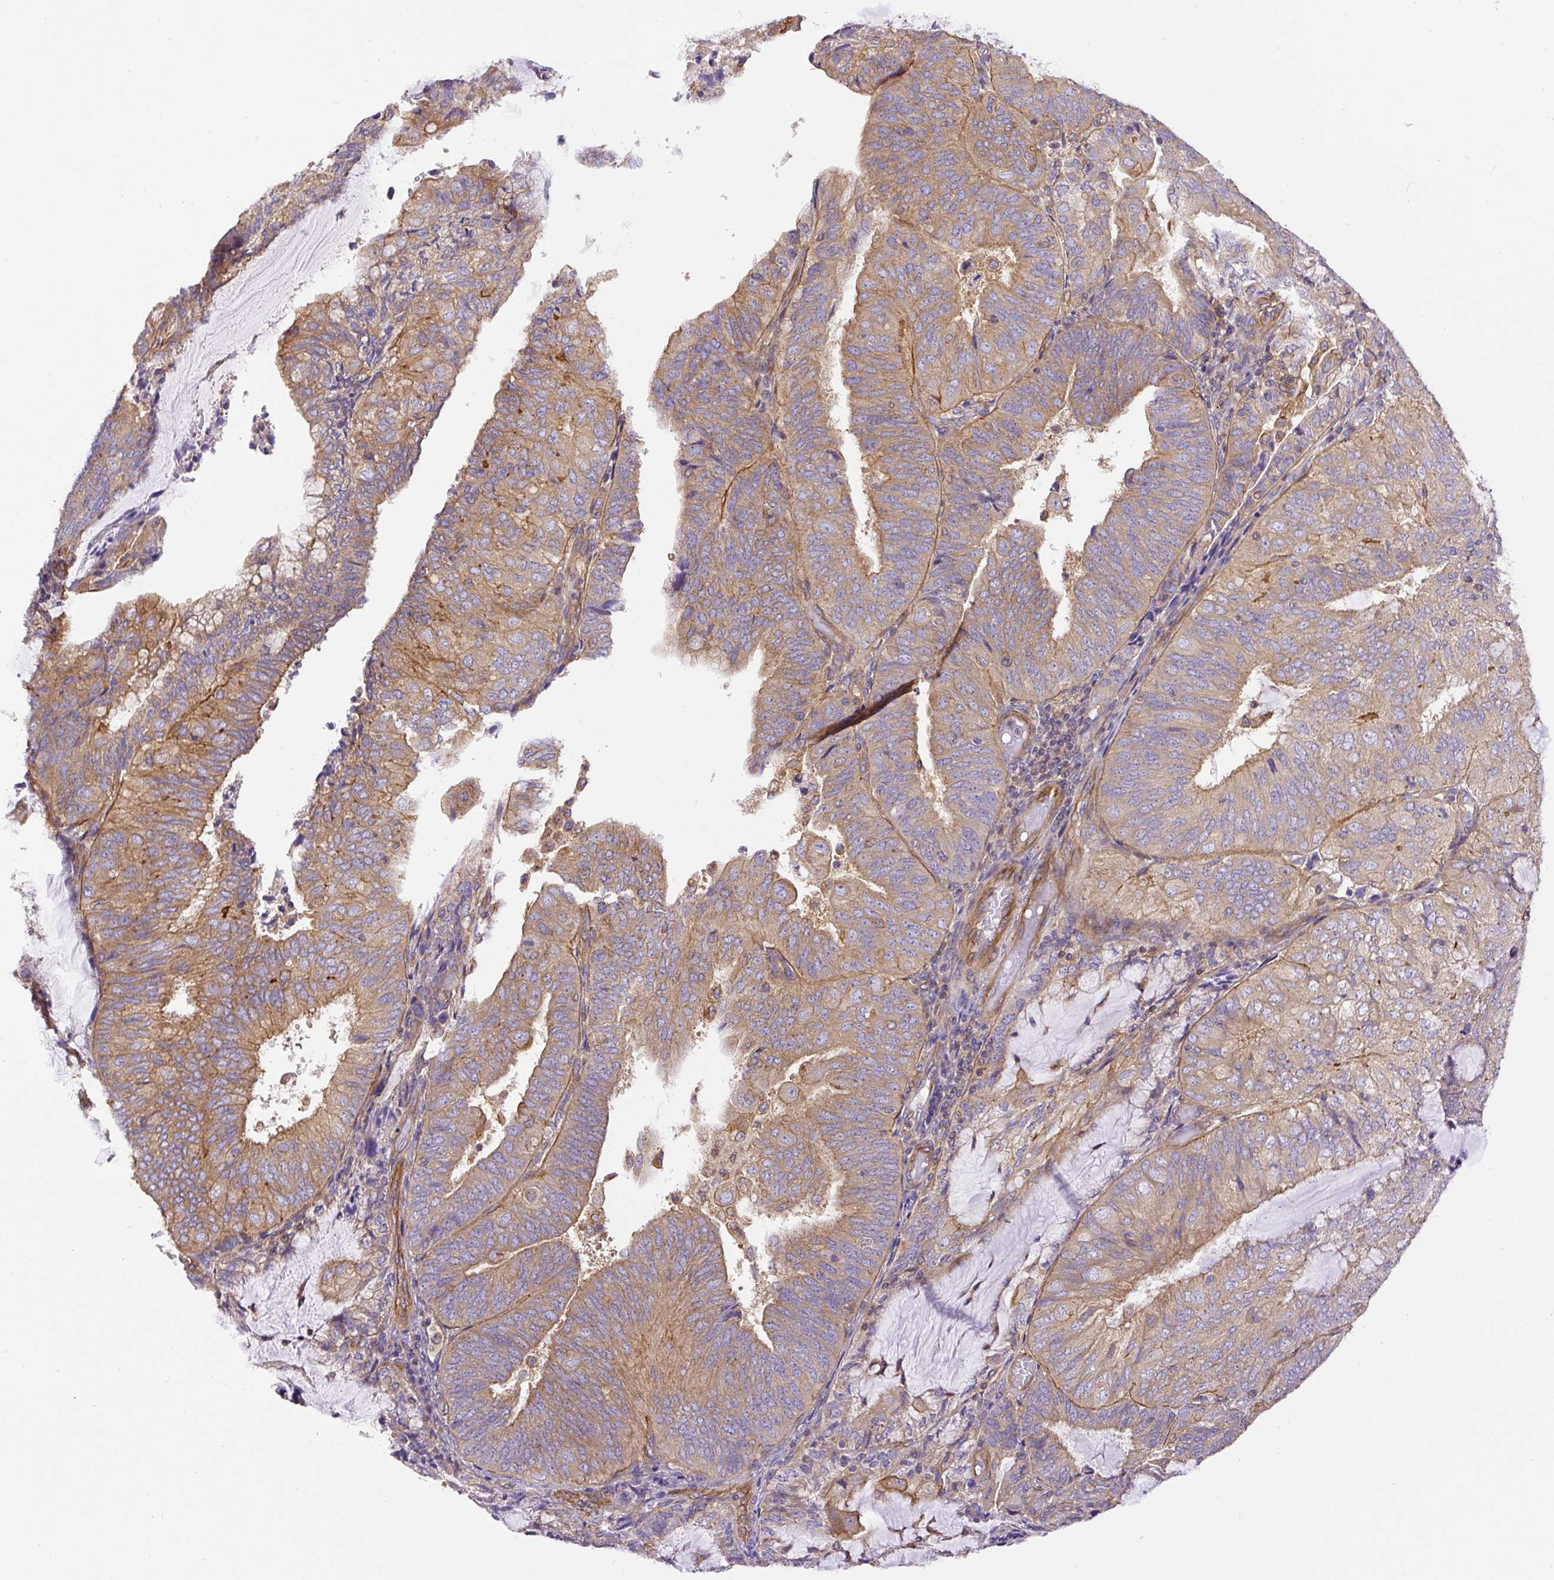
{"staining": {"intensity": "weak", "quantity": ">75%", "location": "cytoplasmic/membranous"}, "tissue": "endometrial cancer", "cell_type": "Tumor cells", "image_type": "cancer", "snomed": [{"axis": "morphology", "description": "Adenocarcinoma, NOS"}, {"axis": "topography", "description": "Endometrium"}], "caption": "Endometrial cancer (adenocarcinoma) stained with a protein marker shows weak staining in tumor cells.", "gene": "DCTN1", "patient": {"sex": "female", "age": 81}}